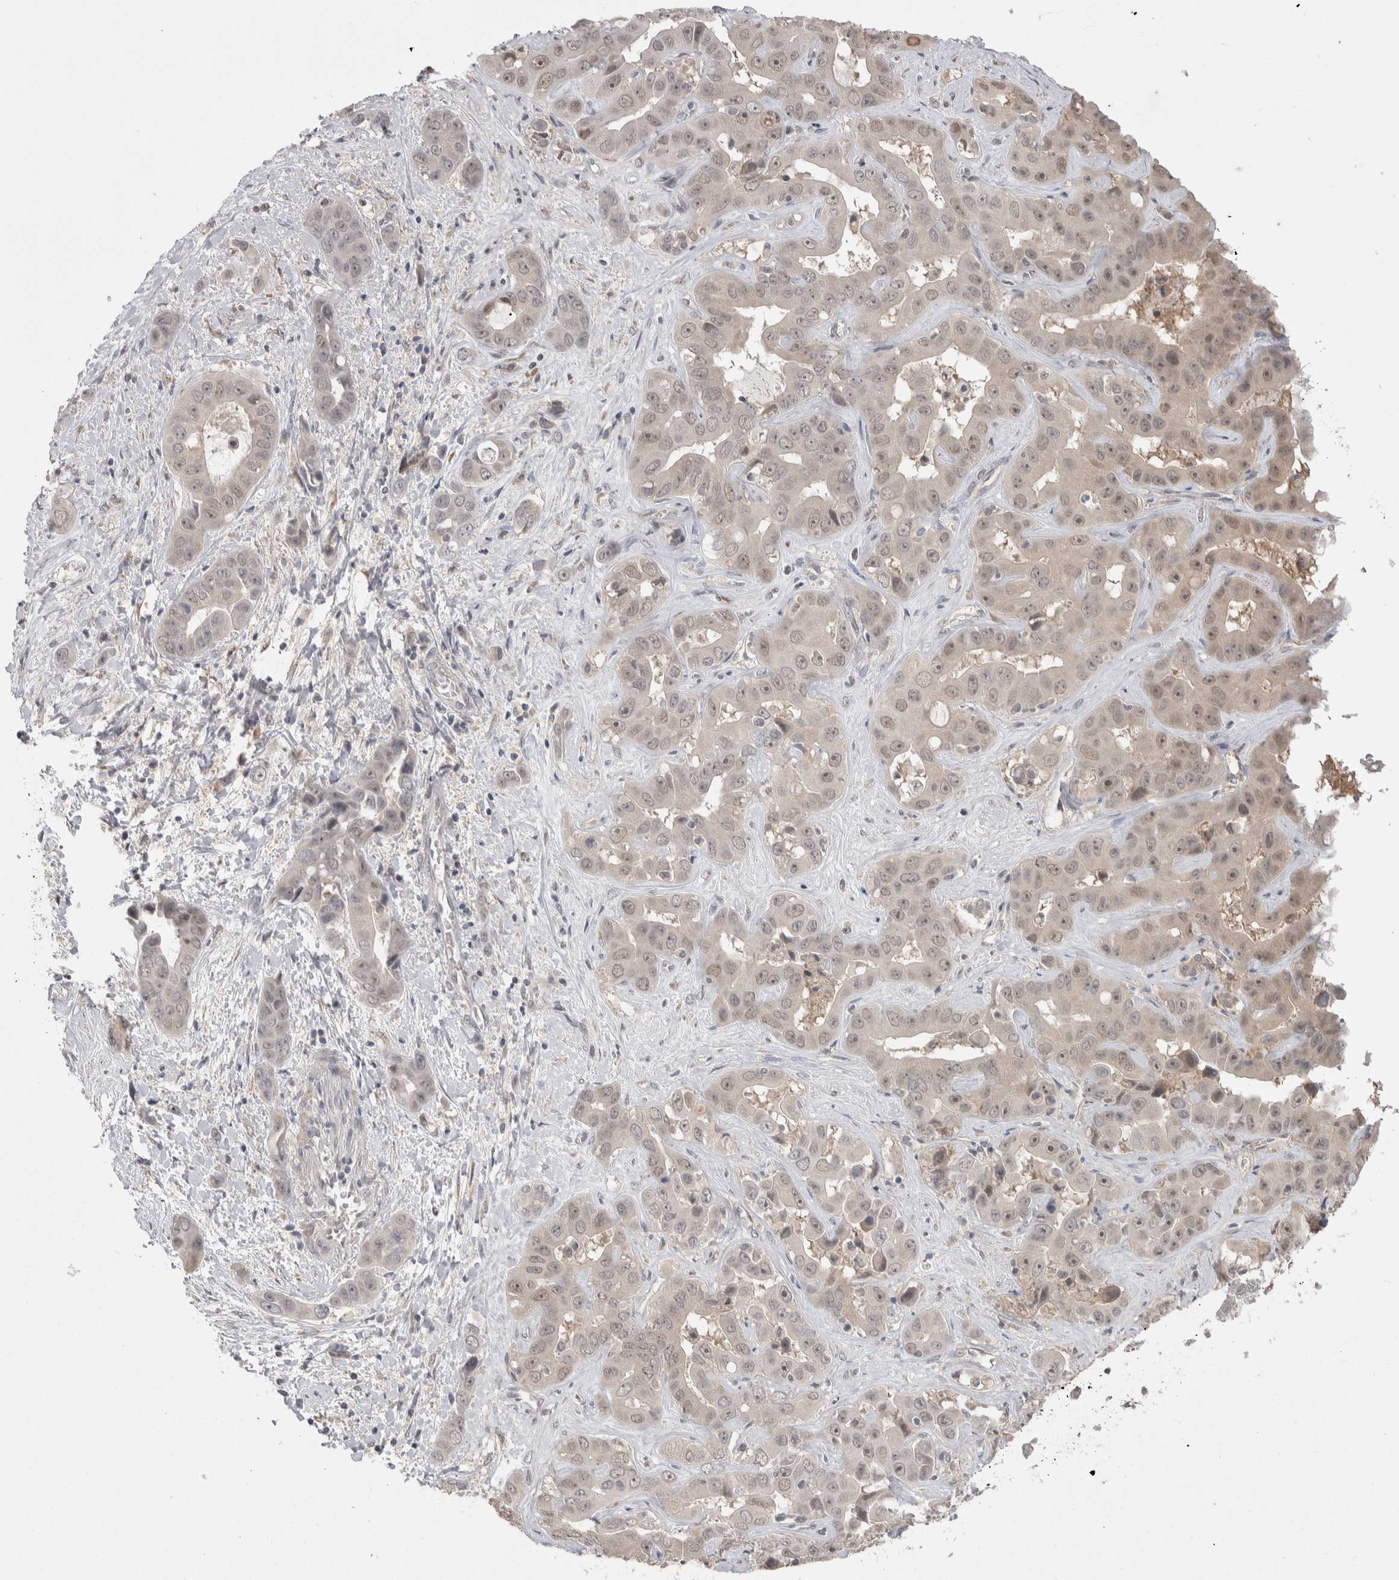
{"staining": {"intensity": "moderate", "quantity": "25%-75%", "location": "nuclear"}, "tissue": "liver cancer", "cell_type": "Tumor cells", "image_type": "cancer", "snomed": [{"axis": "morphology", "description": "Cholangiocarcinoma"}, {"axis": "topography", "description": "Liver"}], "caption": "The micrograph exhibits a brown stain indicating the presence of a protein in the nuclear of tumor cells in liver cancer (cholangiocarcinoma).", "gene": "CUL2", "patient": {"sex": "female", "age": 52}}